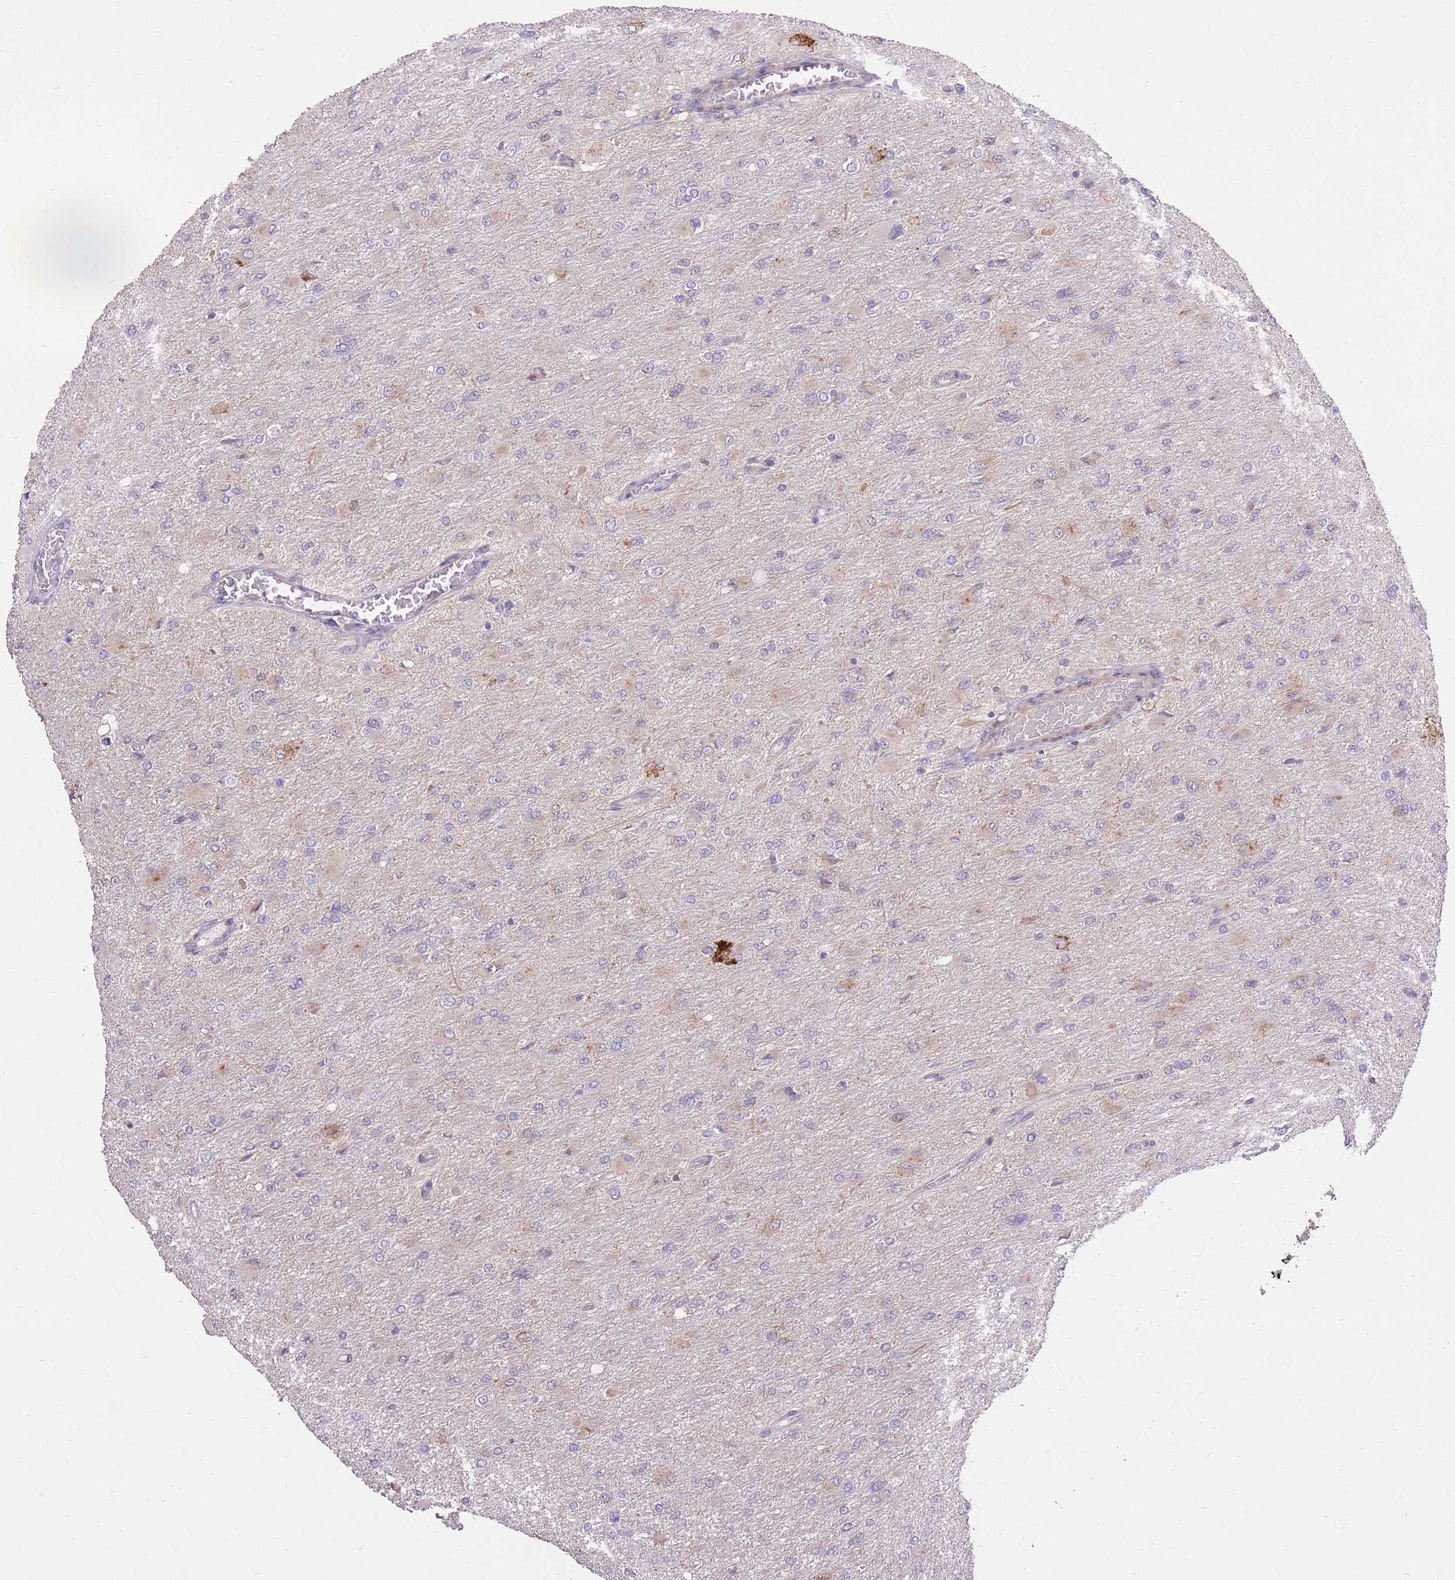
{"staining": {"intensity": "negative", "quantity": "none", "location": "none"}, "tissue": "glioma", "cell_type": "Tumor cells", "image_type": "cancer", "snomed": [{"axis": "morphology", "description": "Glioma, malignant, High grade"}, {"axis": "topography", "description": "Cerebral cortex"}], "caption": "An immunohistochemistry (IHC) photomicrograph of malignant high-grade glioma is shown. There is no staining in tumor cells of malignant high-grade glioma. (DAB (3,3'-diaminobenzidine) immunohistochemistry visualized using brightfield microscopy, high magnification).", "gene": "ELOA2", "patient": {"sex": "female", "age": 36}}